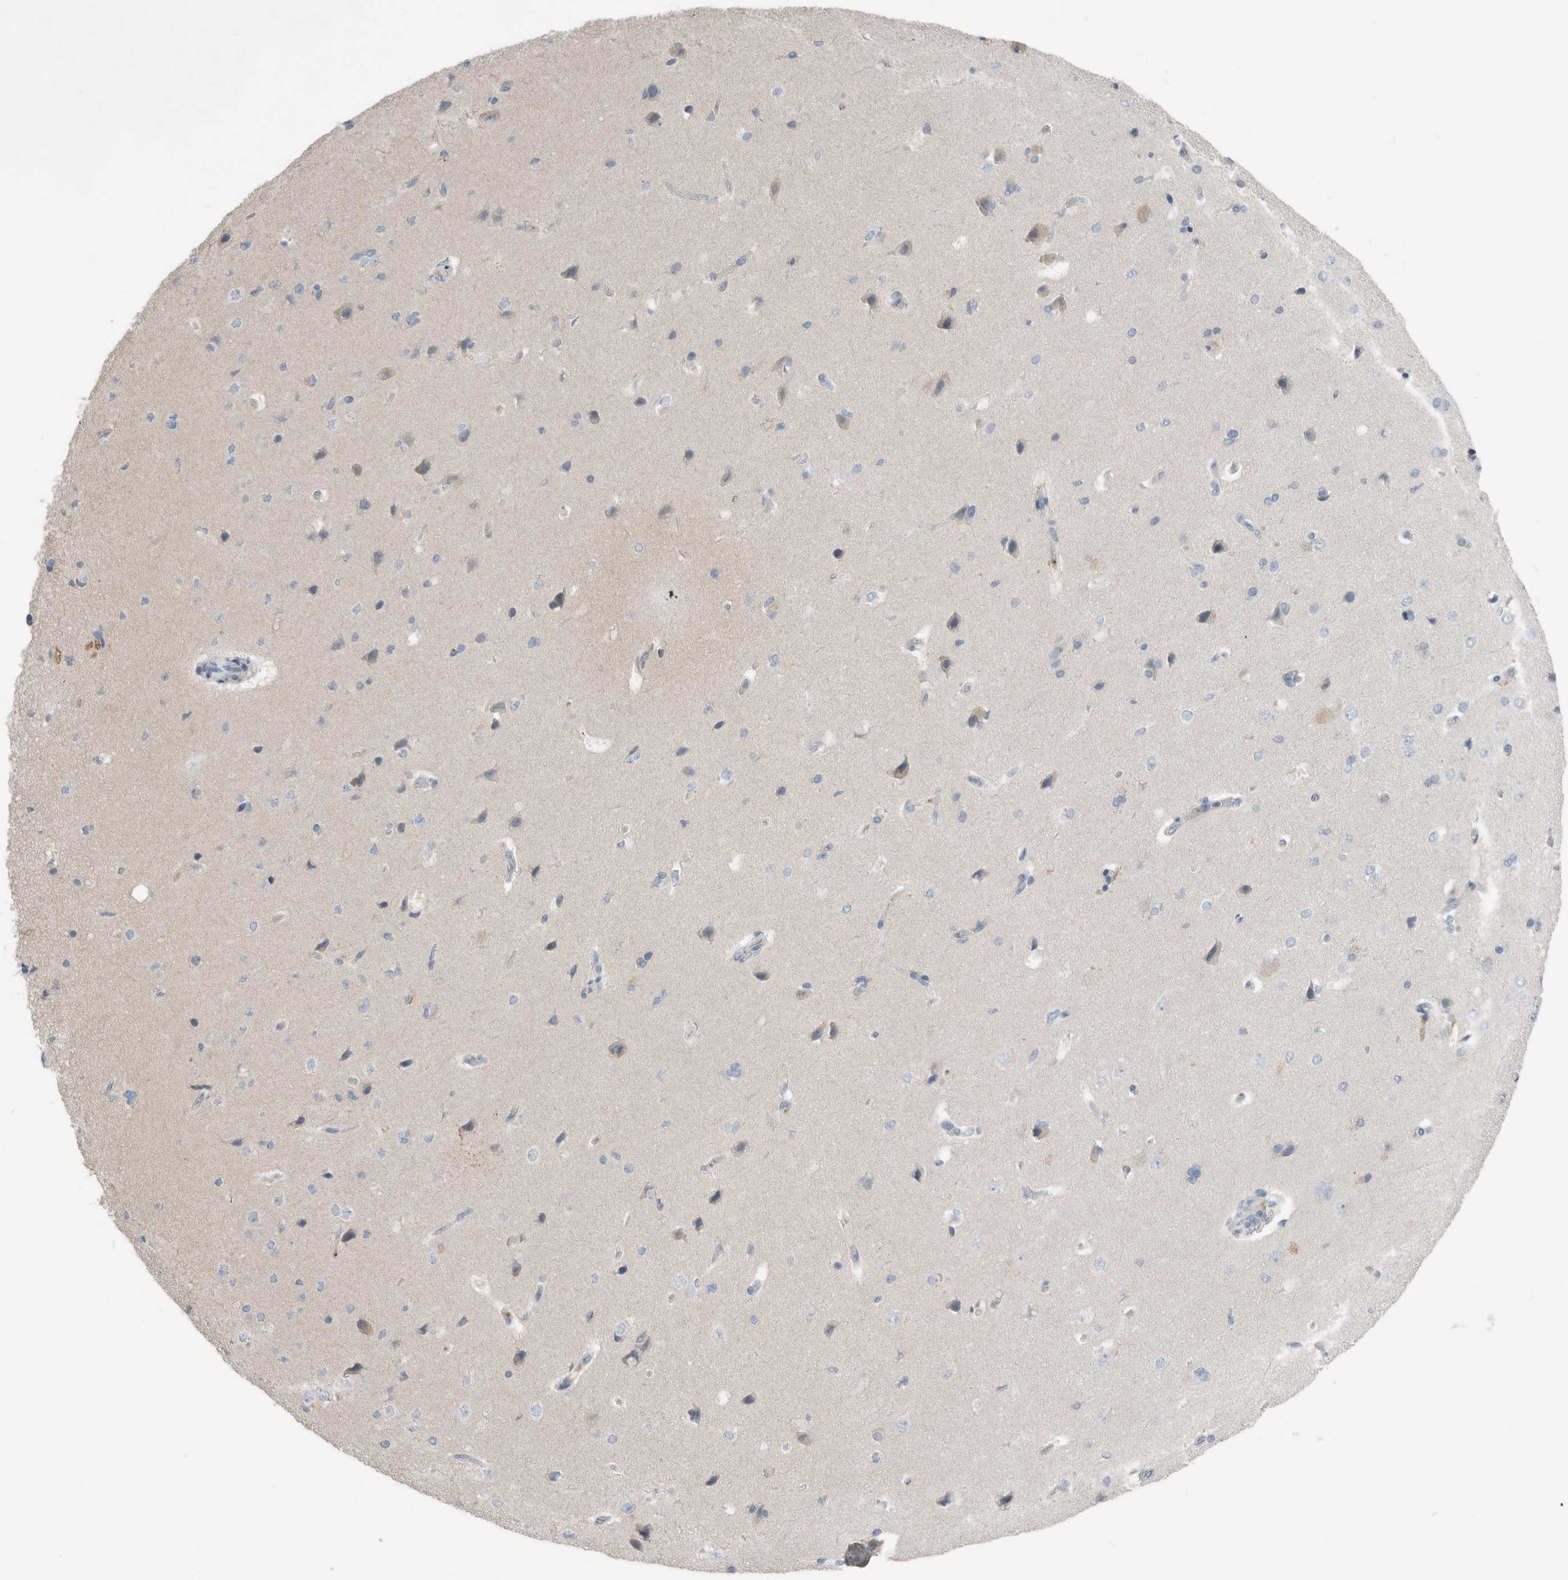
{"staining": {"intensity": "negative", "quantity": "none", "location": "none"}, "tissue": "cerebral cortex", "cell_type": "Endothelial cells", "image_type": "normal", "snomed": [{"axis": "morphology", "description": "Normal tissue, NOS"}, {"axis": "topography", "description": "Cerebral cortex"}], "caption": "An immunohistochemistry (IHC) photomicrograph of benign cerebral cortex is shown. There is no staining in endothelial cells of cerebral cortex. (DAB IHC with hematoxylin counter stain).", "gene": "SERPINB7", "patient": {"sex": "male", "age": 62}}